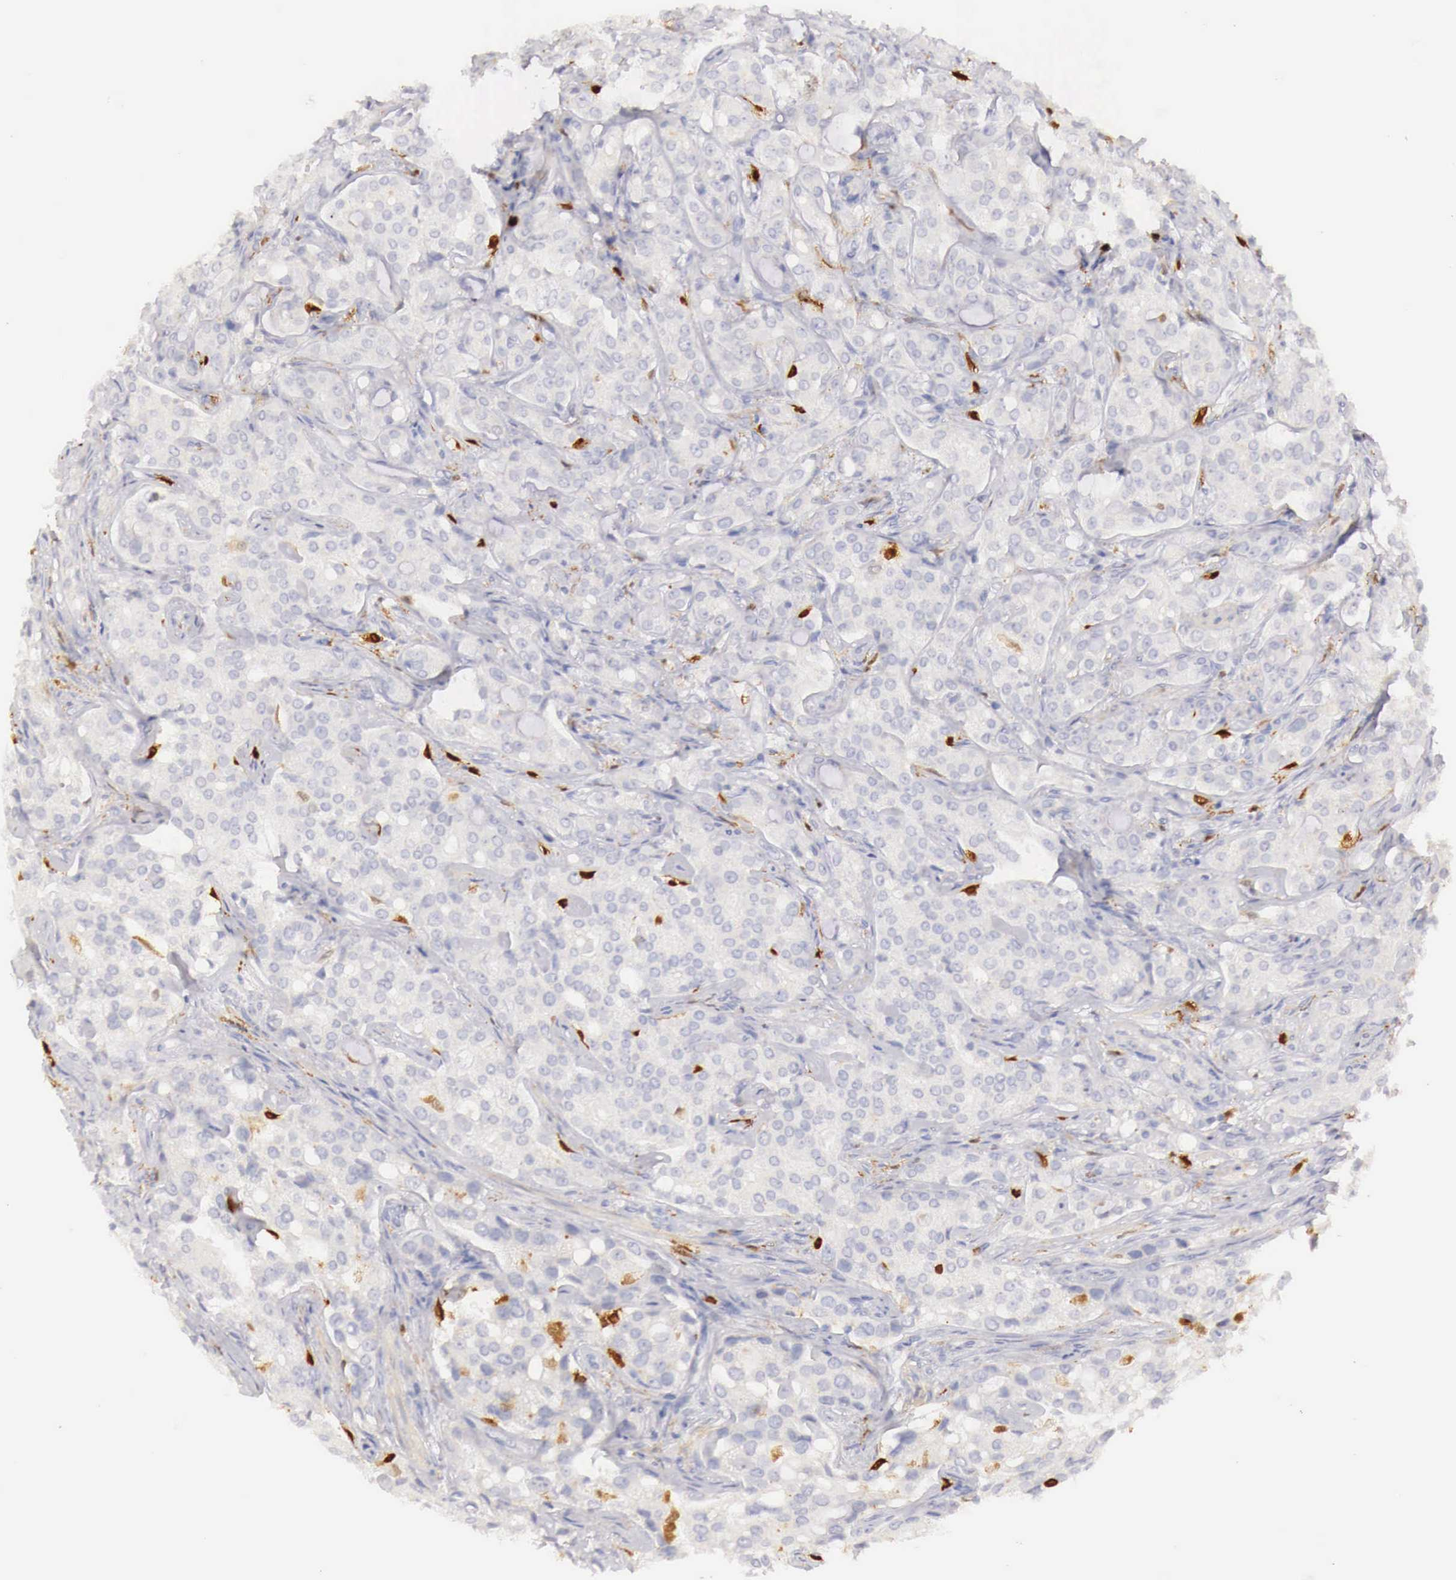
{"staining": {"intensity": "negative", "quantity": "none", "location": "none"}, "tissue": "prostate cancer", "cell_type": "Tumor cells", "image_type": "cancer", "snomed": [{"axis": "morphology", "description": "Adenocarcinoma, Medium grade"}, {"axis": "topography", "description": "Prostate"}], "caption": "Histopathology image shows no protein staining in tumor cells of prostate cancer tissue.", "gene": "RENBP", "patient": {"sex": "male", "age": 72}}